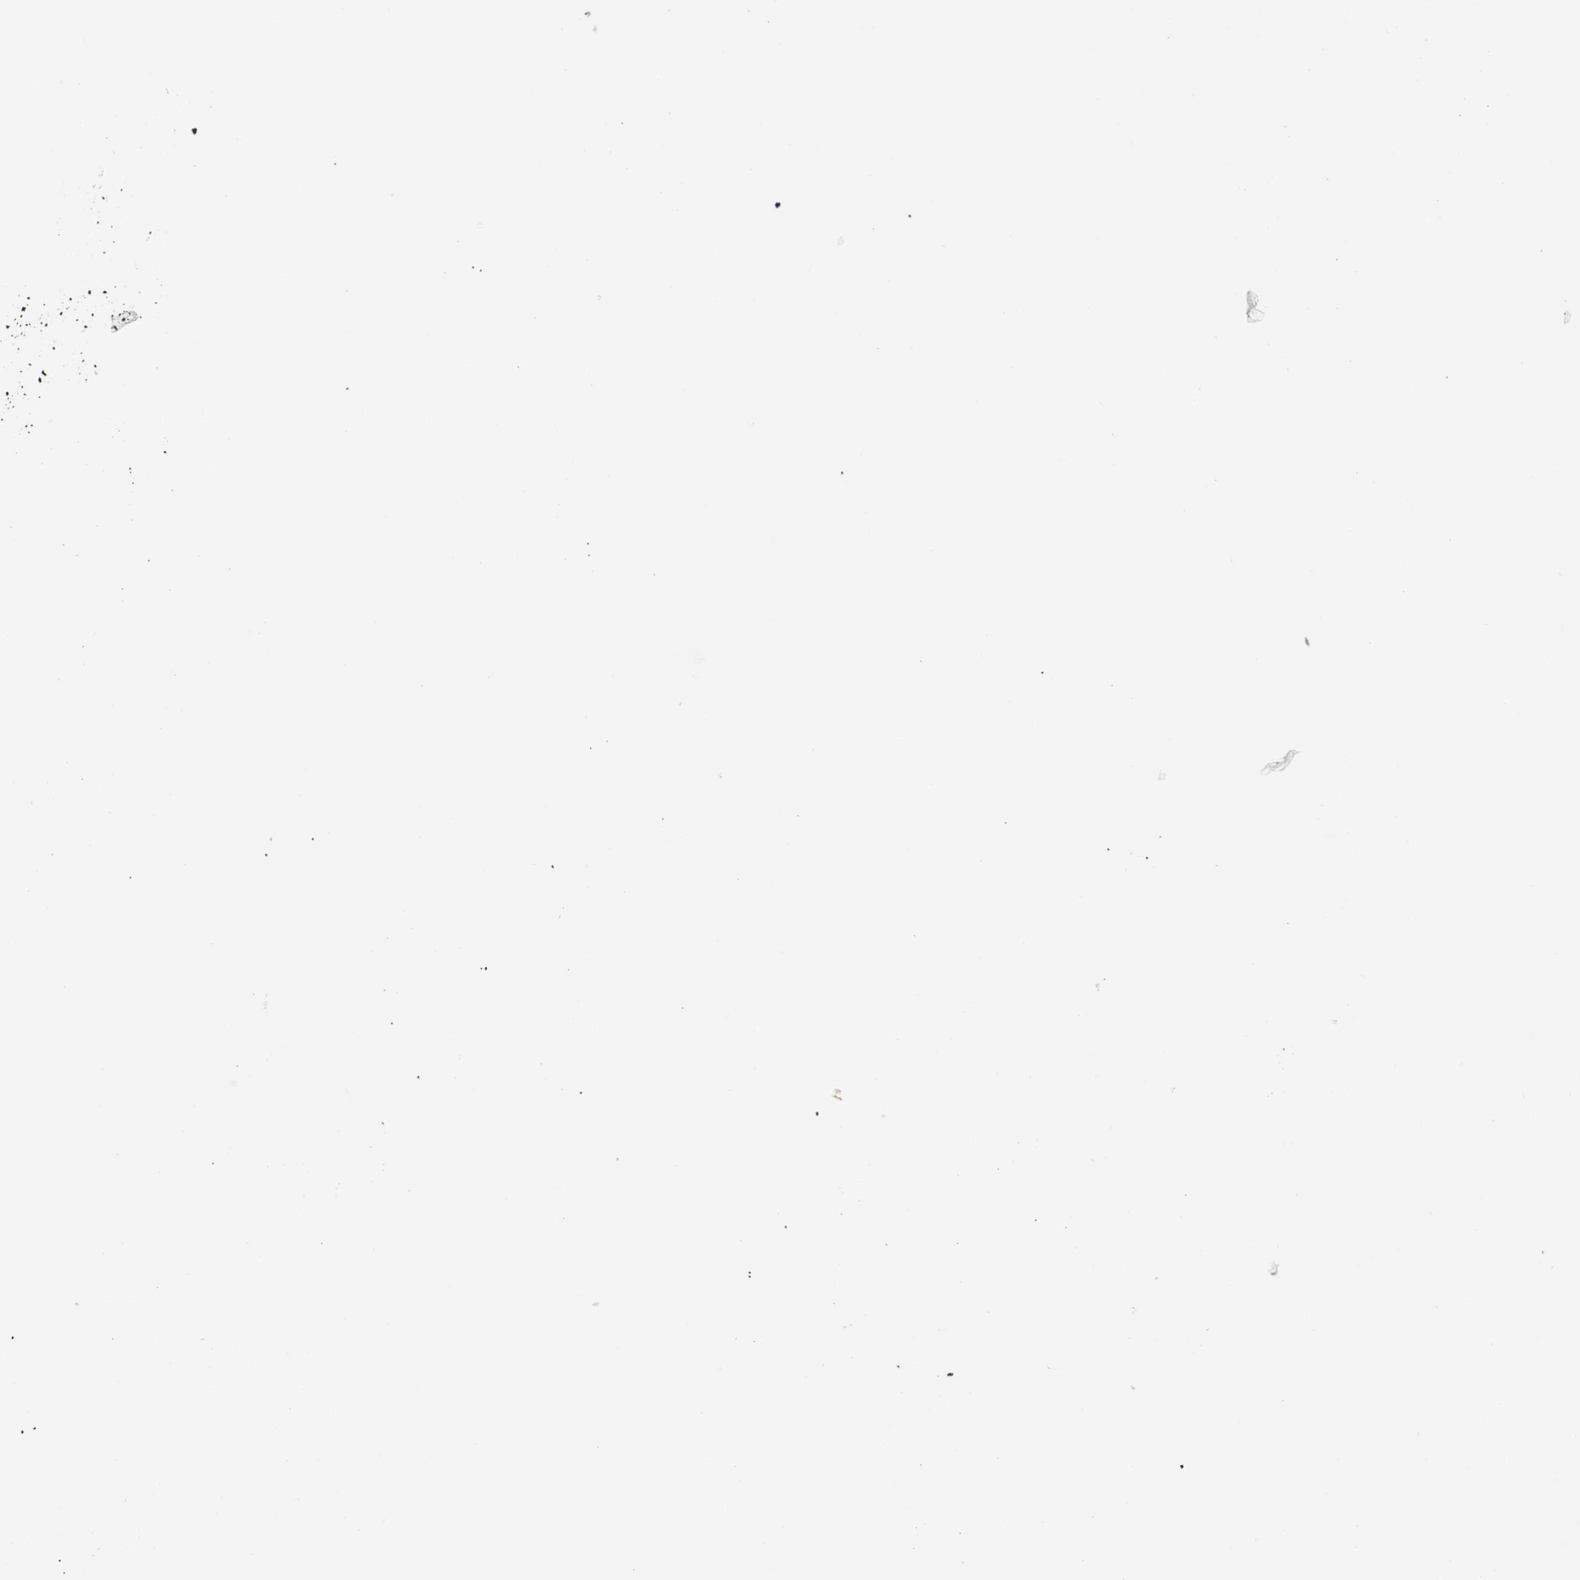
{"staining": {"intensity": "negative", "quantity": "none", "location": "none"}, "tissue": "urothelial cancer", "cell_type": "Tumor cells", "image_type": "cancer", "snomed": [{"axis": "morphology", "description": "Urothelial carcinoma, High grade"}, {"axis": "topography", "description": "Urinary bladder"}], "caption": "Urothelial carcinoma (high-grade) stained for a protein using IHC reveals no positivity tumor cells.", "gene": "CDHR5", "patient": {"sex": "female", "age": 64}}